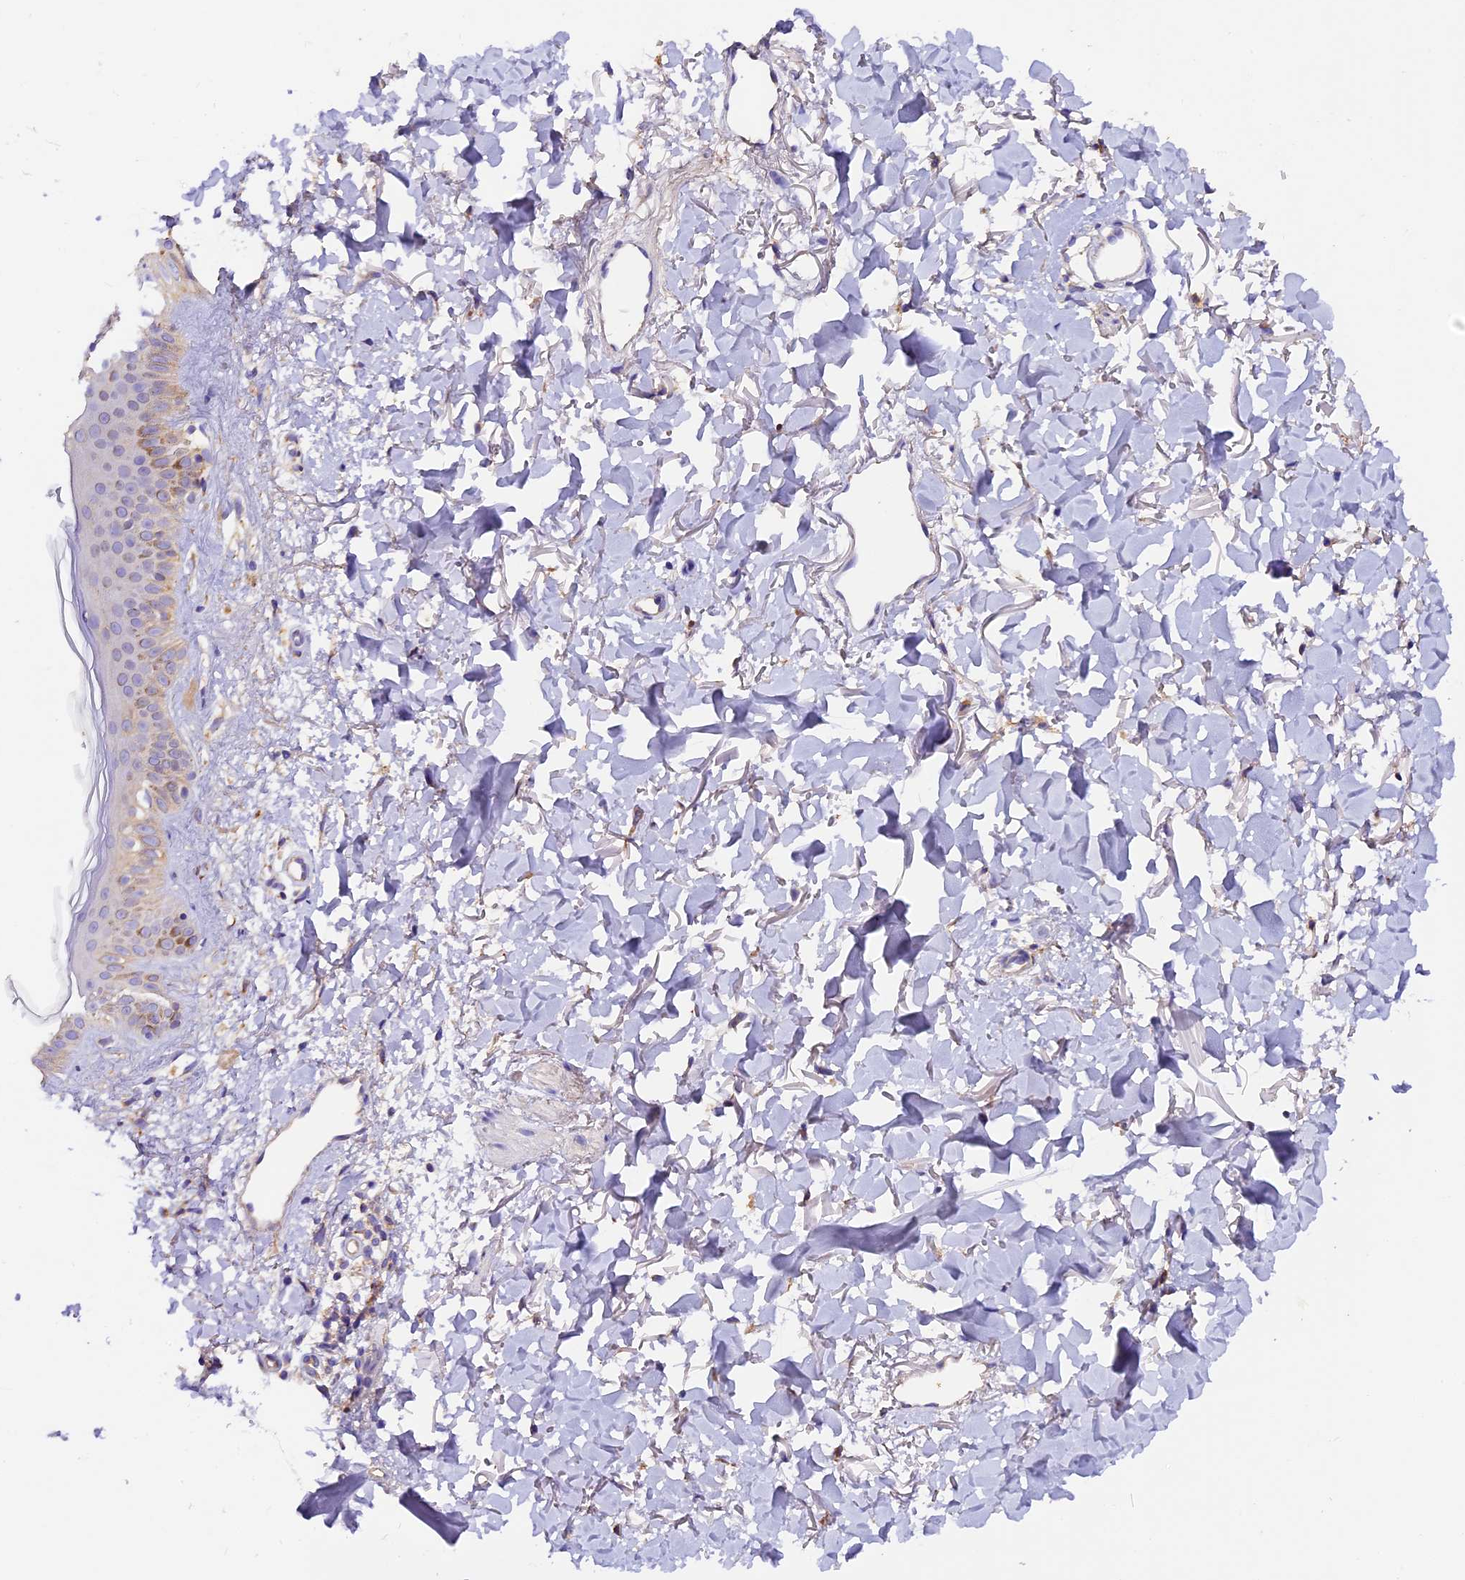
{"staining": {"intensity": "negative", "quantity": "none", "location": "none"}, "tissue": "skin", "cell_type": "Fibroblasts", "image_type": "normal", "snomed": [{"axis": "morphology", "description": "Normal tissue, NOS"}, {"axis": "topography", "description": "Skin"}], "caption": "Protein analysis of unremarkable skin reveals no significant expression in fibroblasts. (DAB (3,3'-diaminobenzidine) immunohistochemistry (IHC), high magnification).", "gene": "SIX5", "patient": {"sex": "female", "age": 58}}